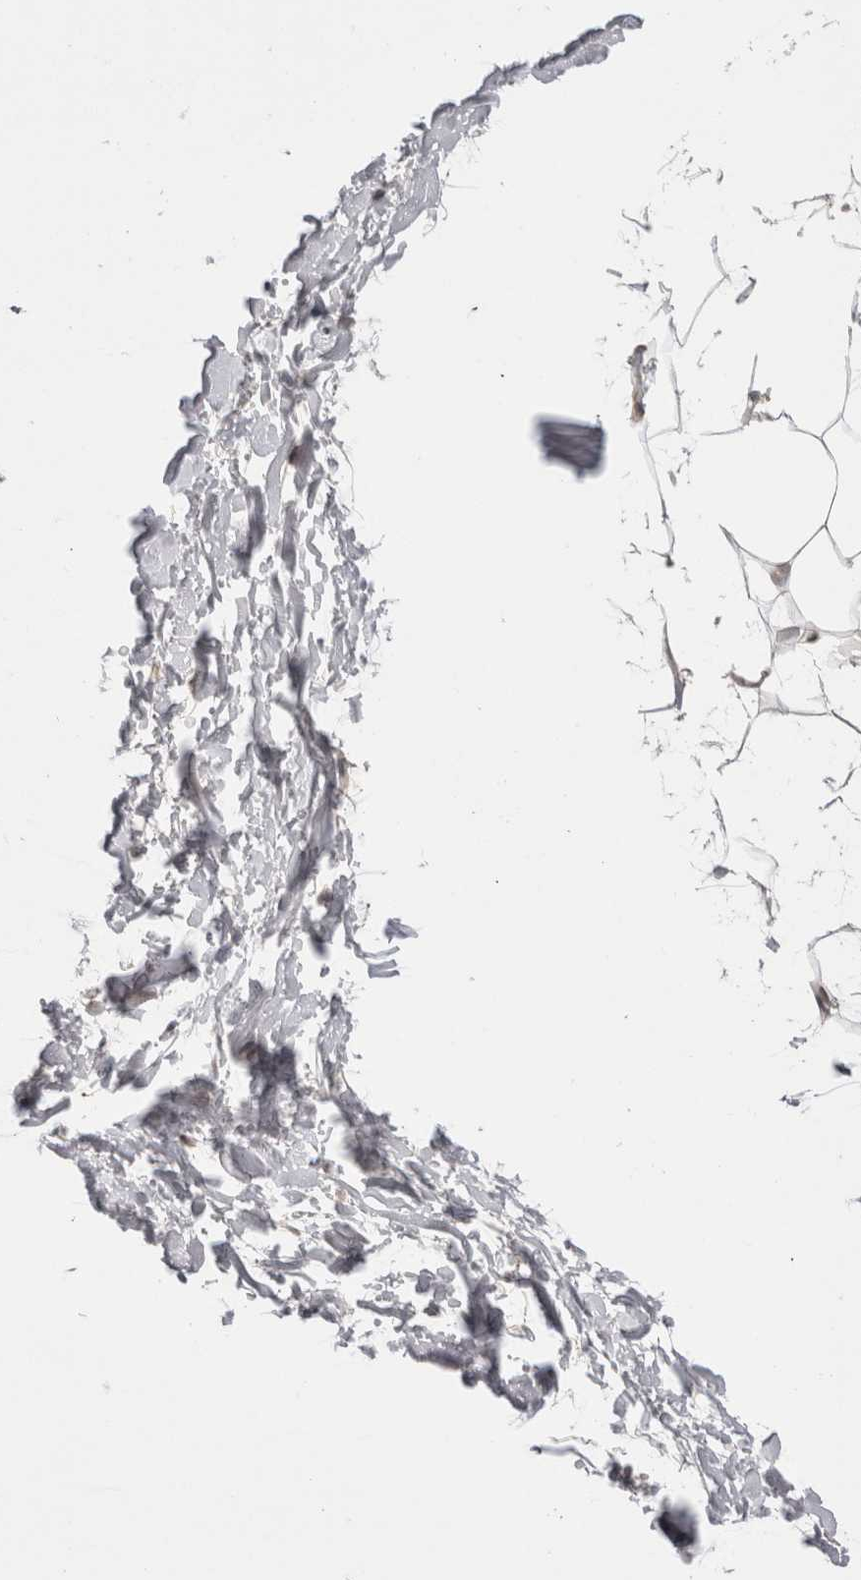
{"staining": {"intensity": "weak", "quantity": "<25%", "location": "cytoplasmic/membranous"}, "tissue": "adipose tissue", "cell_type": "Adipocytes", "image_type": "normal", "snomed": [{"axis": "morphology", "description": "Normal tissue, NOS"}, {"axis": "topography", "description": "Soft tissue"}], "caption": "High power microscopy image of an immunohistochemistry (IHC) image of normal adipose tissue, revealing no significant positivity in adipocytes.", "gene": "DAXX", "patient": {"sex": "male", "age": 72}}